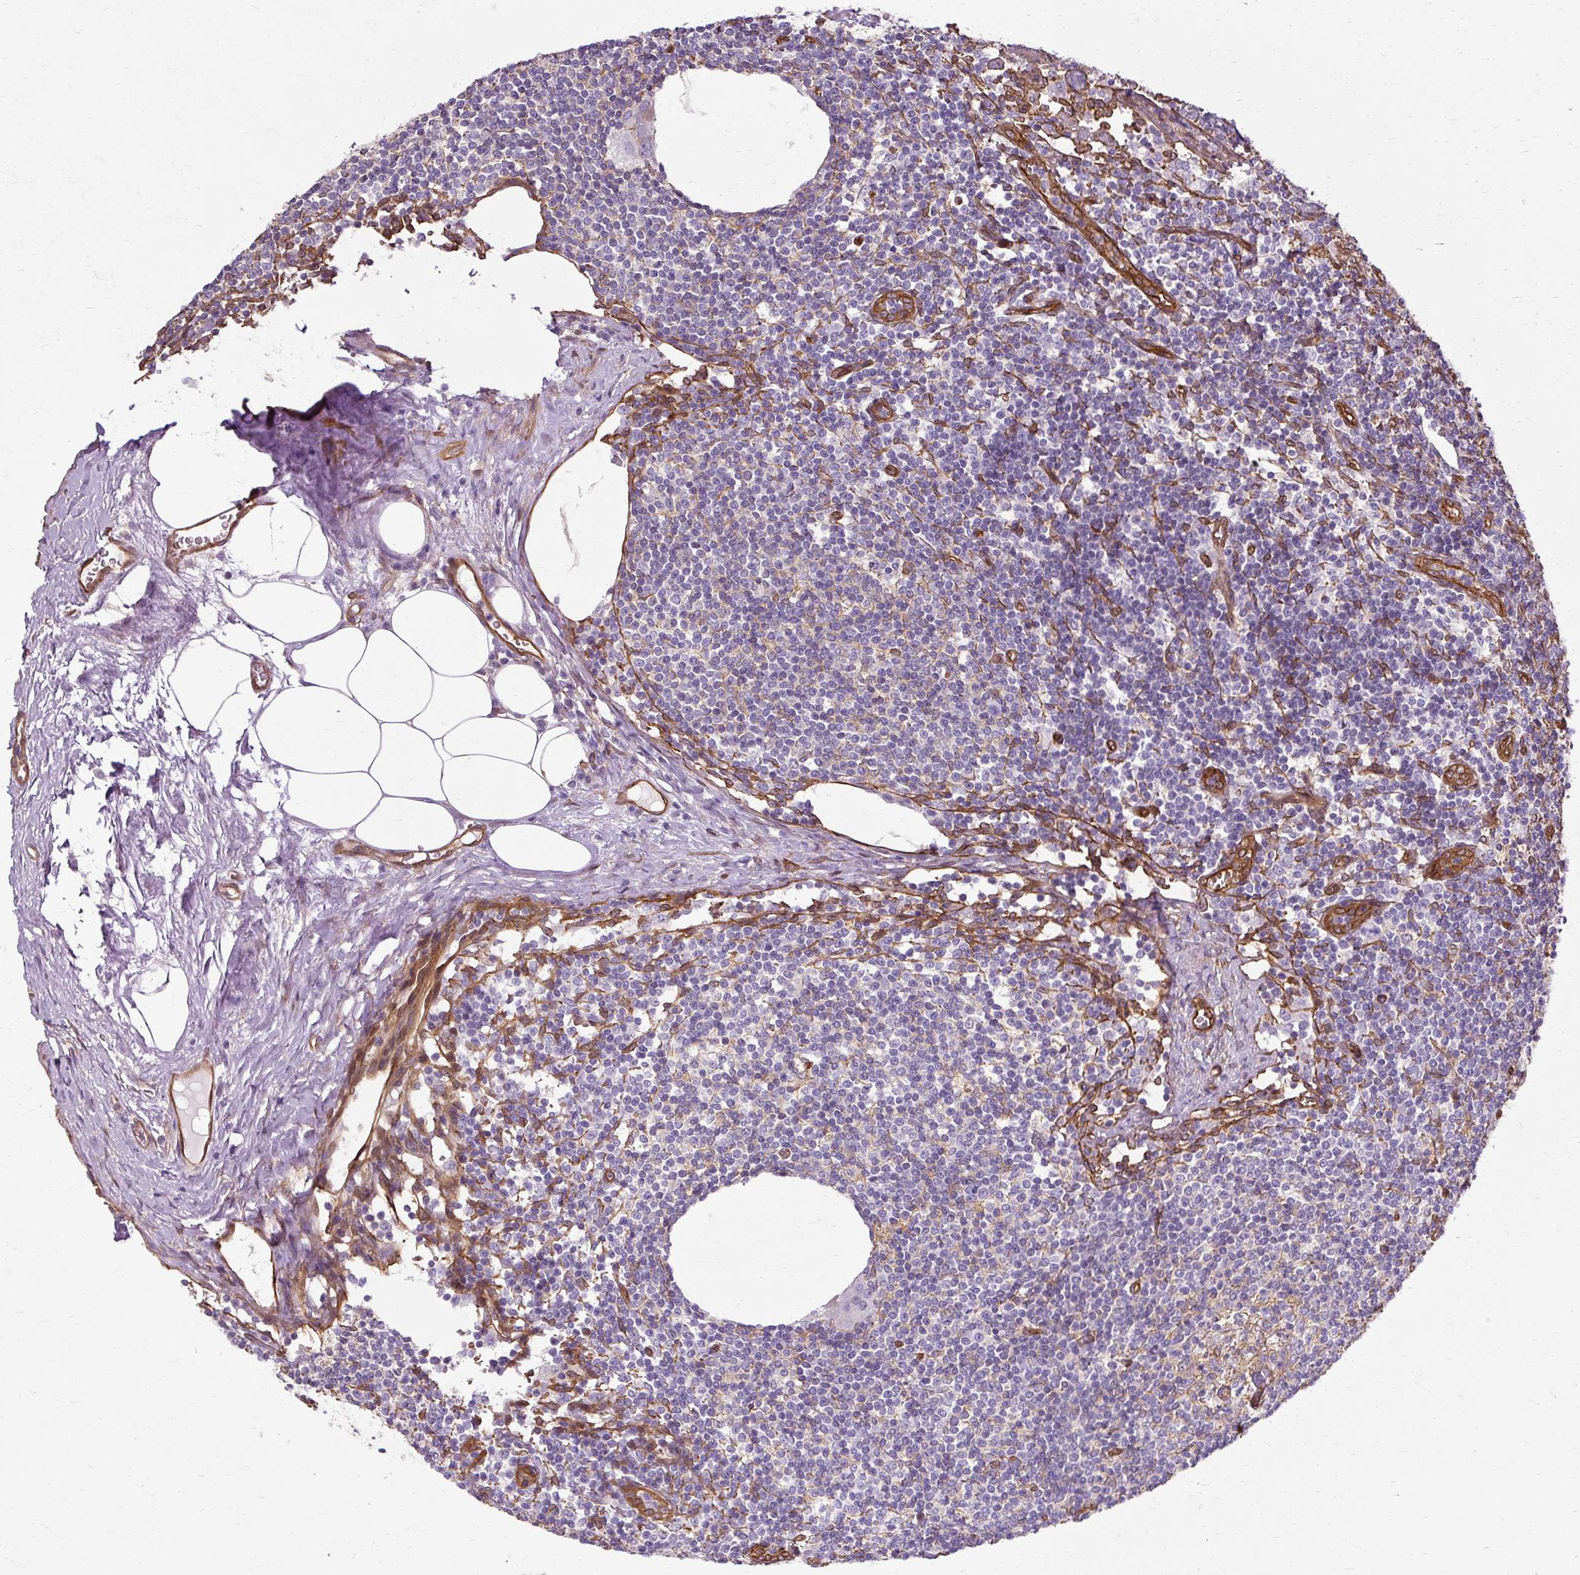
{"staining": {"intensity": "negative", "quantity": "none", "location": "none"}, "tissue": "lymph node", "cell_type": "Germinal center cells", "image_type": "normal", "snomed": [{"axis": "morphology", "description": "Normal tissue, NOS"}, {"axis": "topography", "description": "Lymph node"}], "caption": "Benign lymph node was stained to show a protein in brown. There is no significant staining in germinal center cells. Brightfield microscopy of immunohistochemistry (IHC) stained with DAB (3,3'-diaminobenzidine) (brown) and hematoxylin (blue), captured at high magnification.", "gene": "CNN3", "patient": {"sex": "female", "age": 59}}